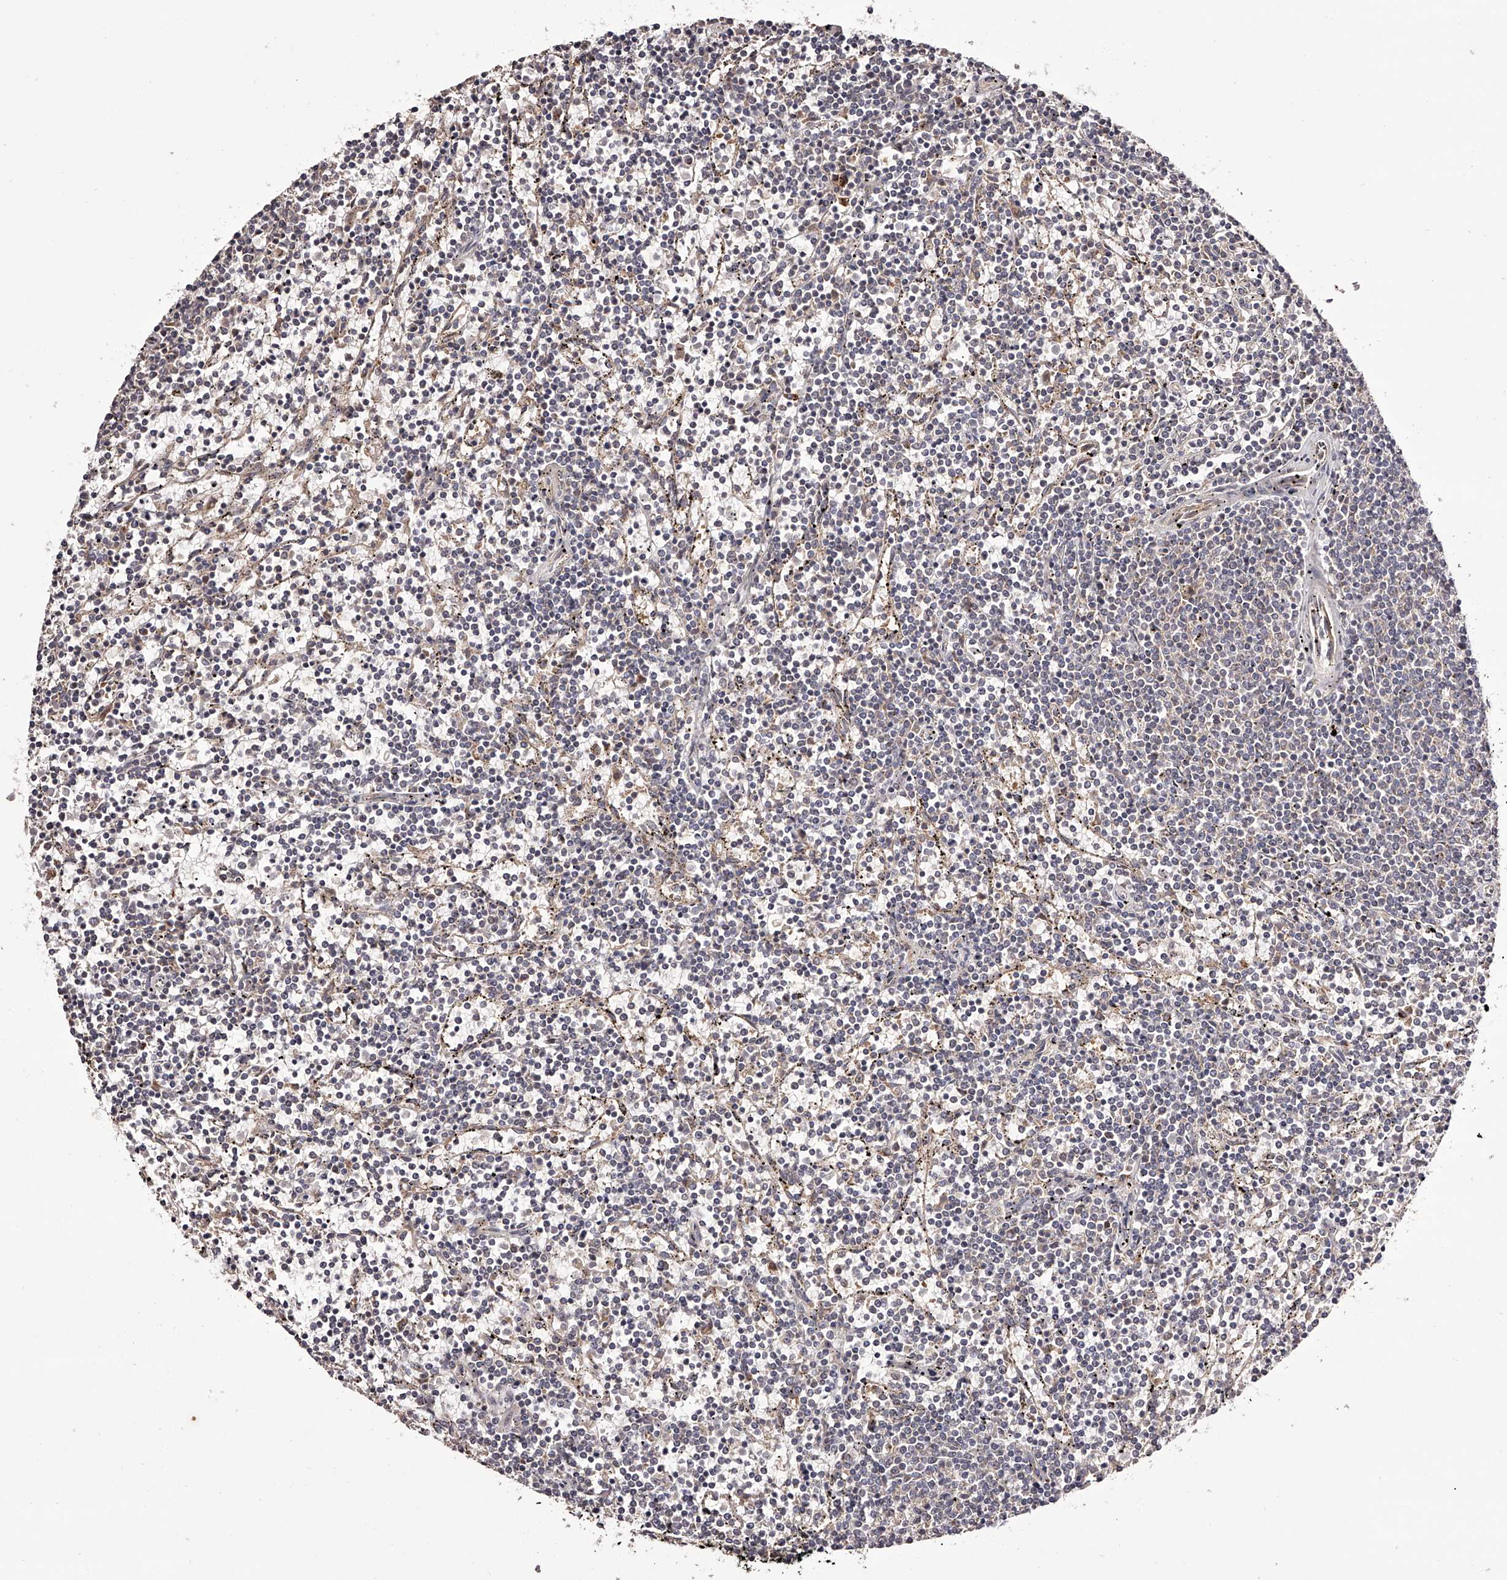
{"staining": {"intensity": "weak", "quantity": "<25%", "location": "cytoplasmic/membranous"}, "tissue": "lymphoma", "cell_type": "Tumor cells", "image_type": "cancer", "snomed": [{"axis": "morphology", "description": "Malignant lymphoma, non-Hodgkin's type, Low grade"}, {"axis": "topography", "description": "Spleen"}], "caption": "Histopathology image shows no significant protein expression in tumor cells of low-grade malignant lymphoma, non-Hodgkin's type.", "gene": "ODF2L", "patient": {"sex": "female", "age": 50}}